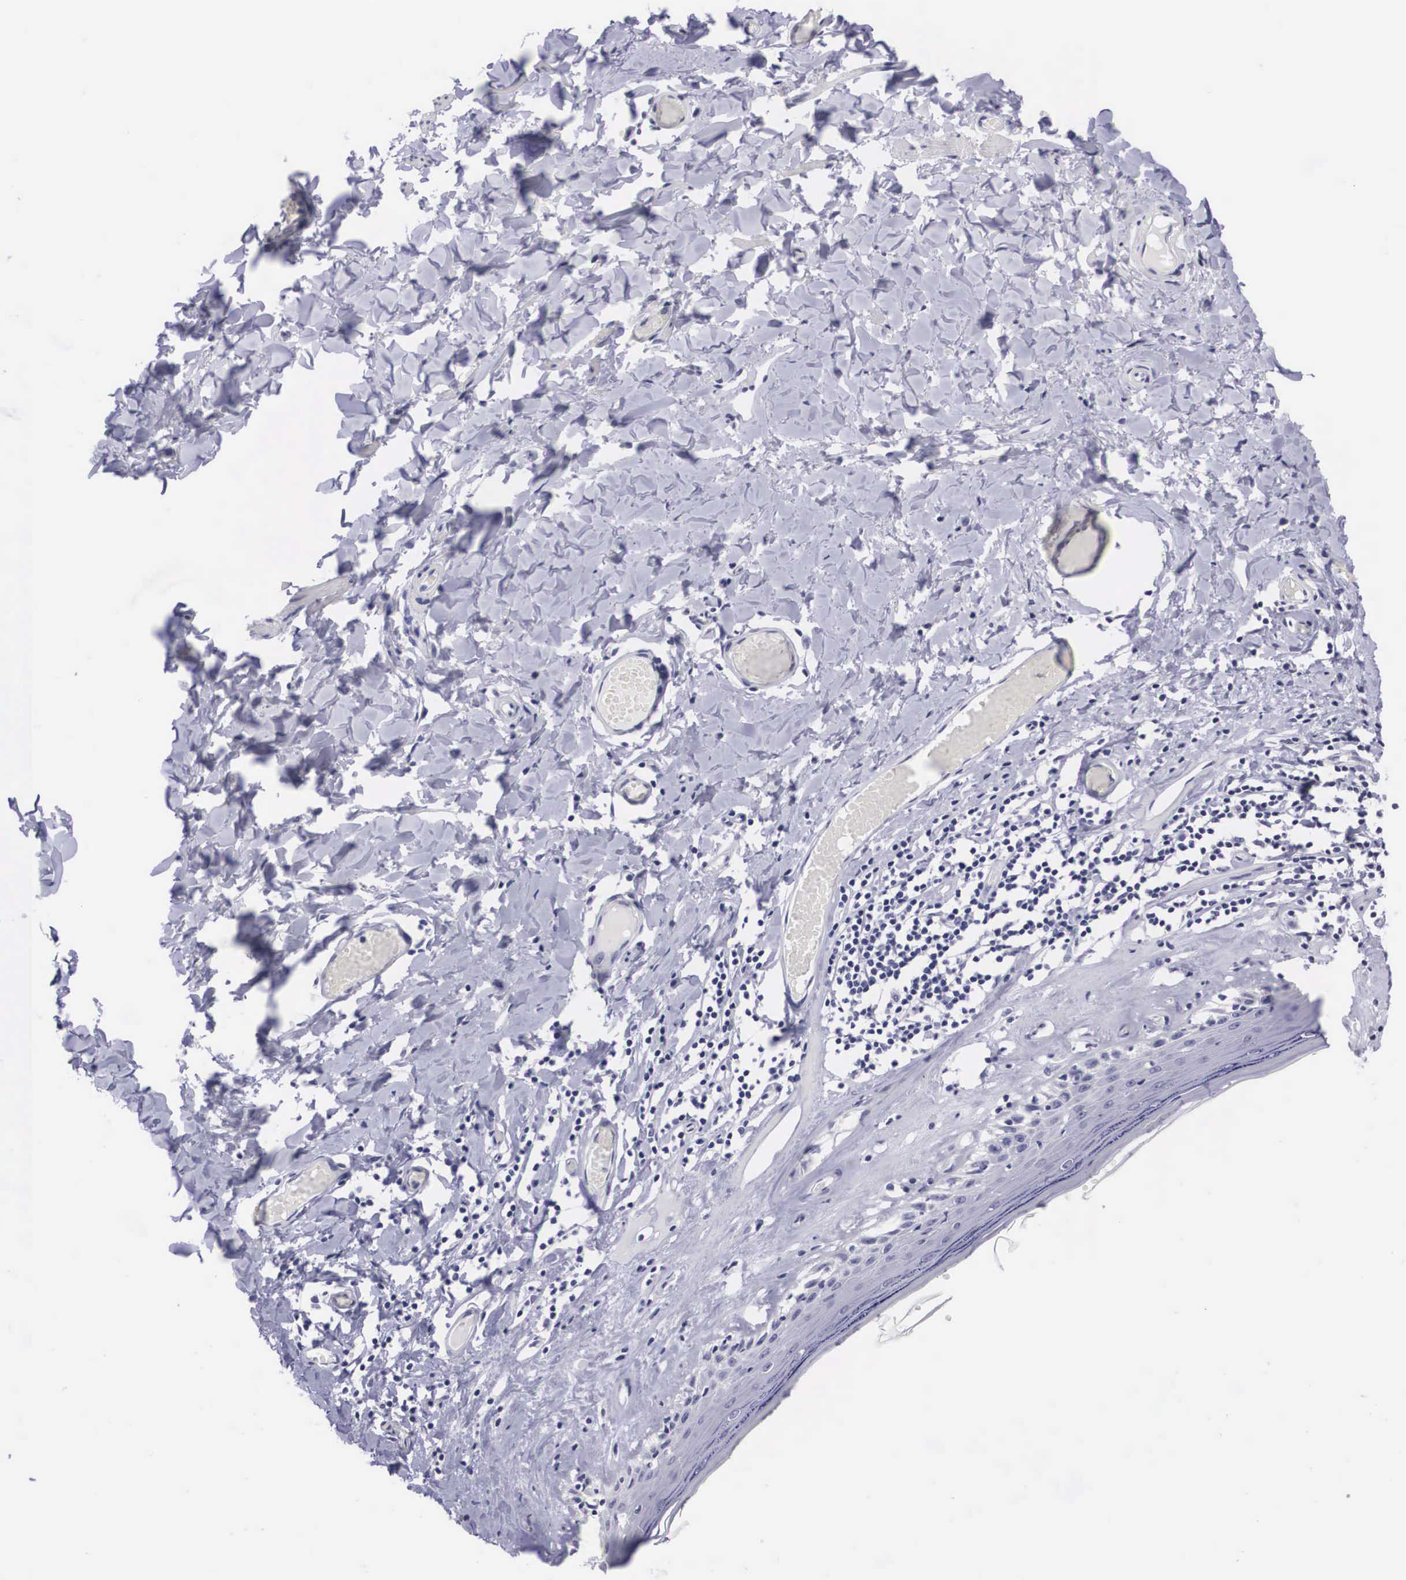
{"staining": {"intensity": "negative", "quantity": "none", "location": "none"}, "tissue": "skin", "cell_type": "Epidermal cells", "image_type": "normal", "snomed": [{"axis": "morphology", "description": "Normal tissue, NOS"}, {"axis": "topography", "description": "Vascular tissue"}, {"axis": "topography", "description": "Vulva"}, {"axis": "topography", "description": "Peripheral nerve tissue"}], "caption": "Skin stained for a protein using IHC exhibits no staining epidermal cells.", "gene": "C22orf31", "patient": {"sex": "female", "age": 86}}